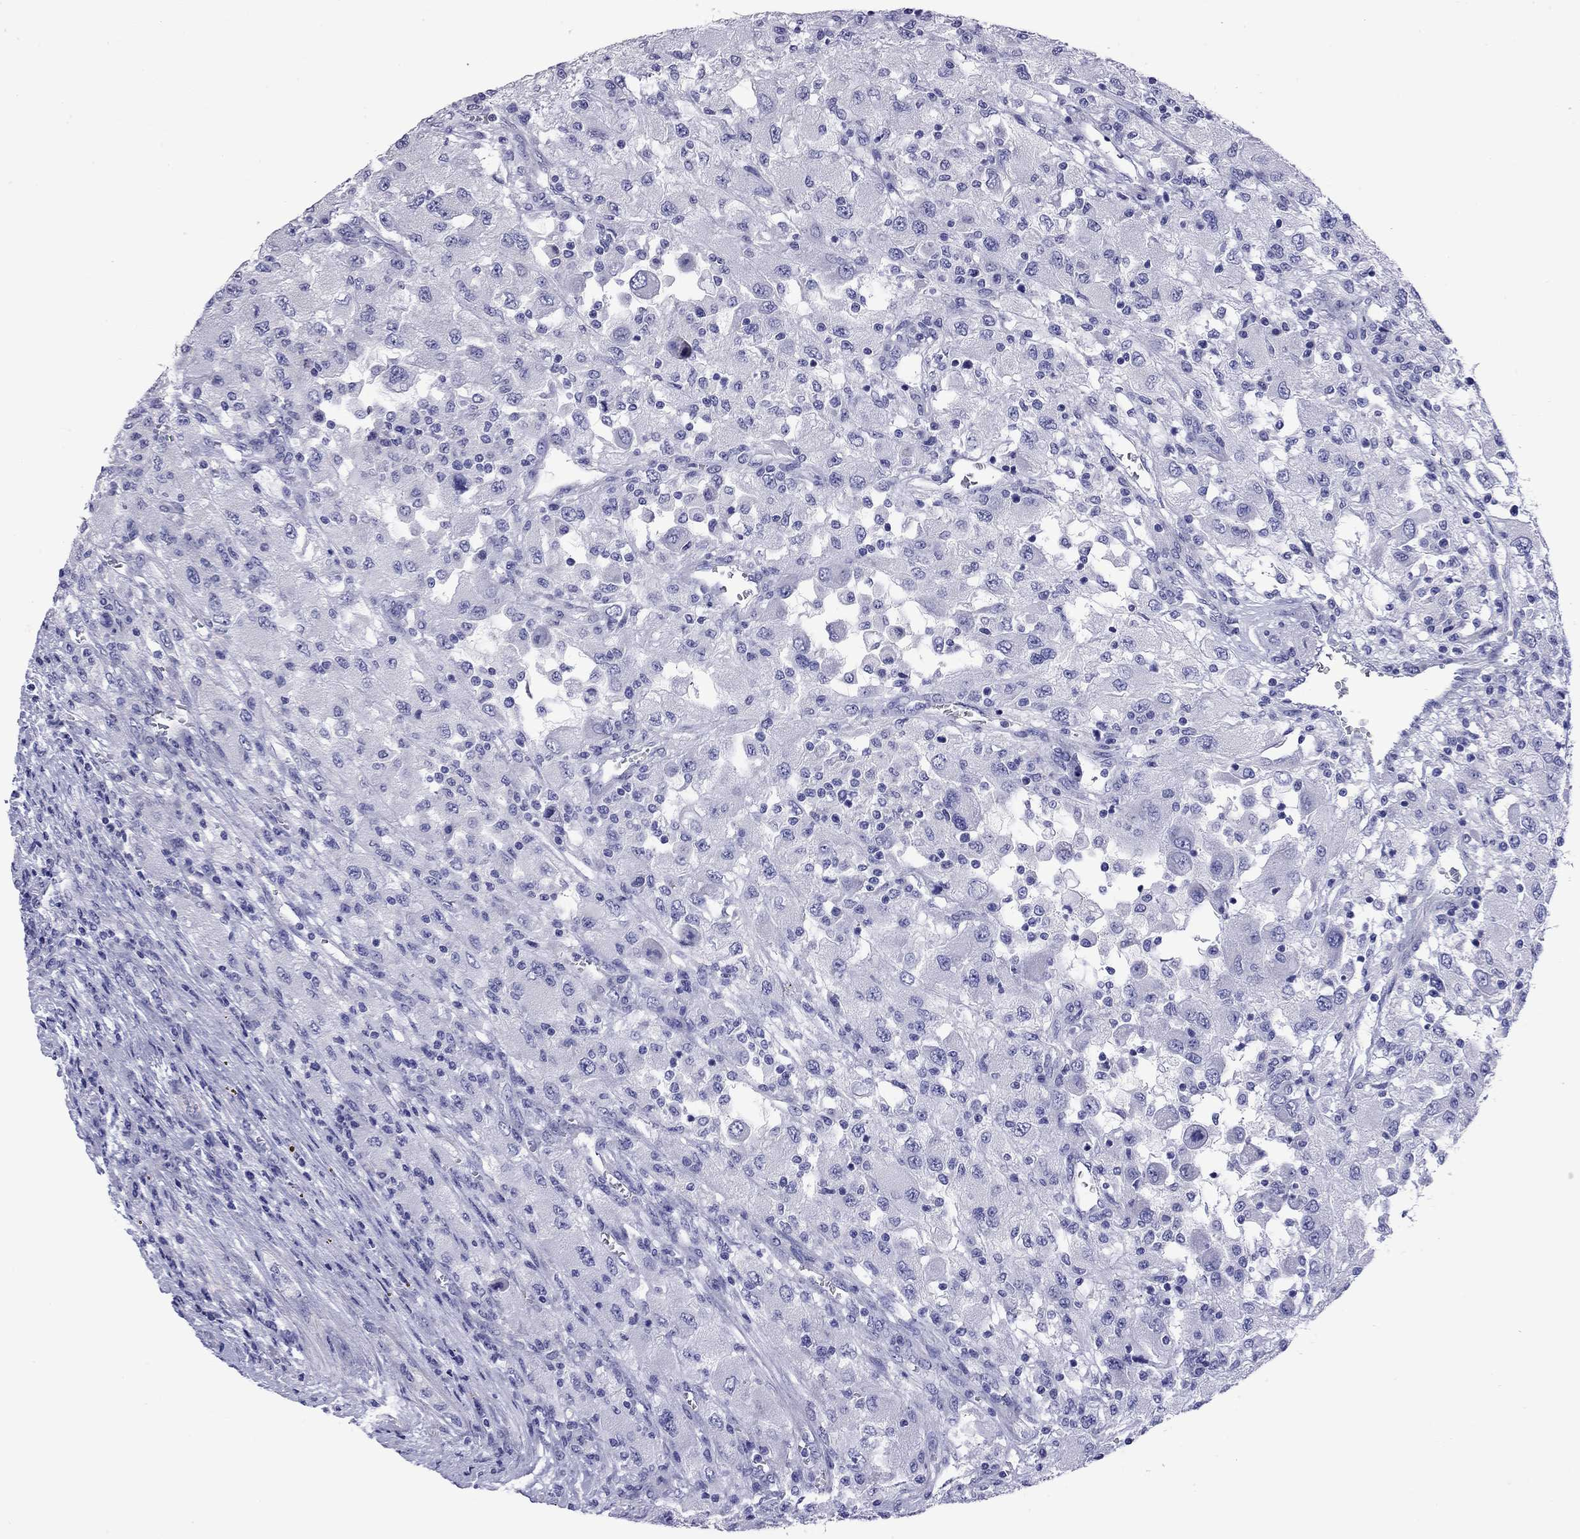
{"staining": {"intensity": "negative", "quantity": "none", "location": "none"}, "tissue": "renal cancer", "cell_type": "Tumor cells", "image_type": "cancer", "snomed": [{"axis": "morphology", "description": "Adenocarcinoma, NOS"}, {"axis": "topography", "description": "Kidney"}], "caption": "Human renal cancer stained for a protein using immunohistochemistry (IHC) reveals no positivity in tumor cells.", "gene": "KIAA2012", "patient": {"sex": "female", "age": 67}}